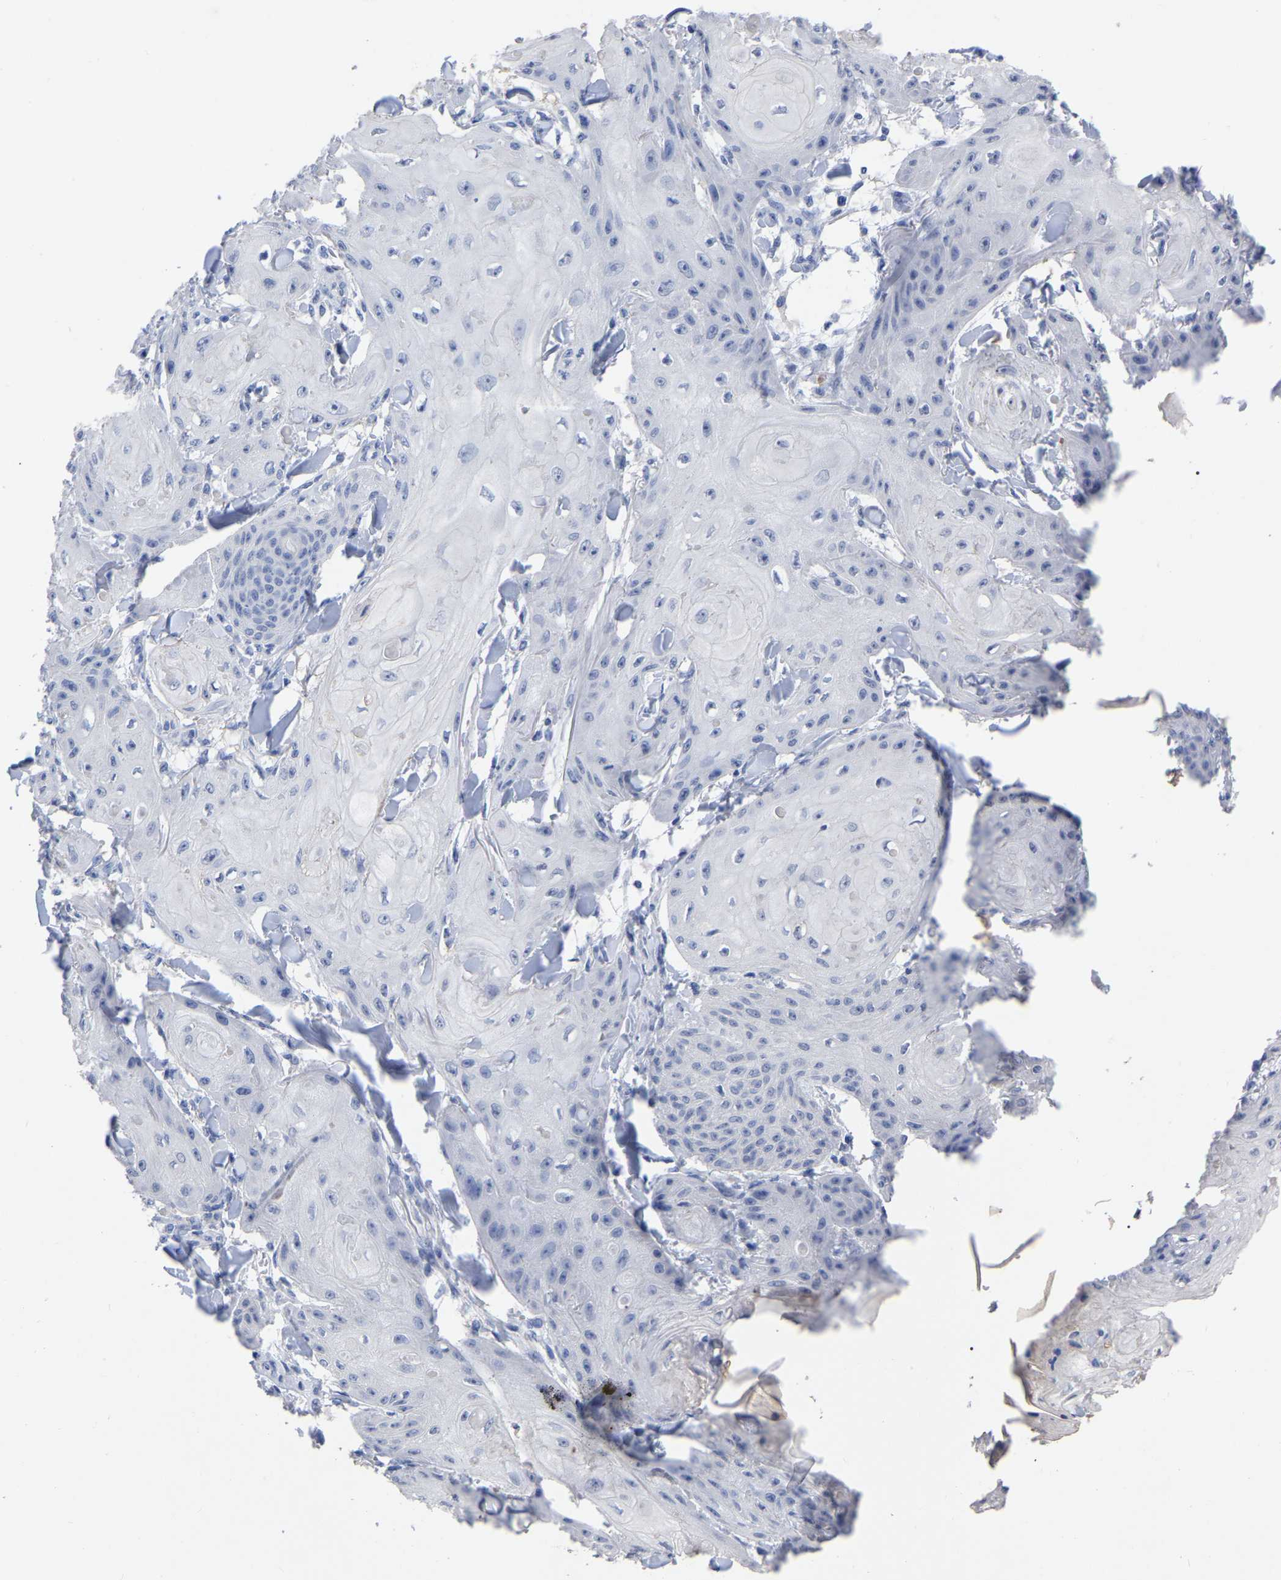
{"staining": {"intensity": "negative", "quantity": "none", "location": "none"}, "tissue": "skin cancer", "cell_type": "Tumor cells", "image_type": "cancer", "snomed": [{"axis": "morphology", "description": "Squamous cell carcinoma, NOS"}, {"axis": "topography", "description": "Skin"}], "caption": "High power microscopy image of an immunohistochemistry (IHC) photomicrograph of squamous cell carcinoma (skin), revealing no significant expression in tumor cells. (DAB (3,3'-diaminobenzidine) immunohistochemistry, high magnification).", "gene": "ANXA13", "patient": {"sex": "male", "age": 74}}